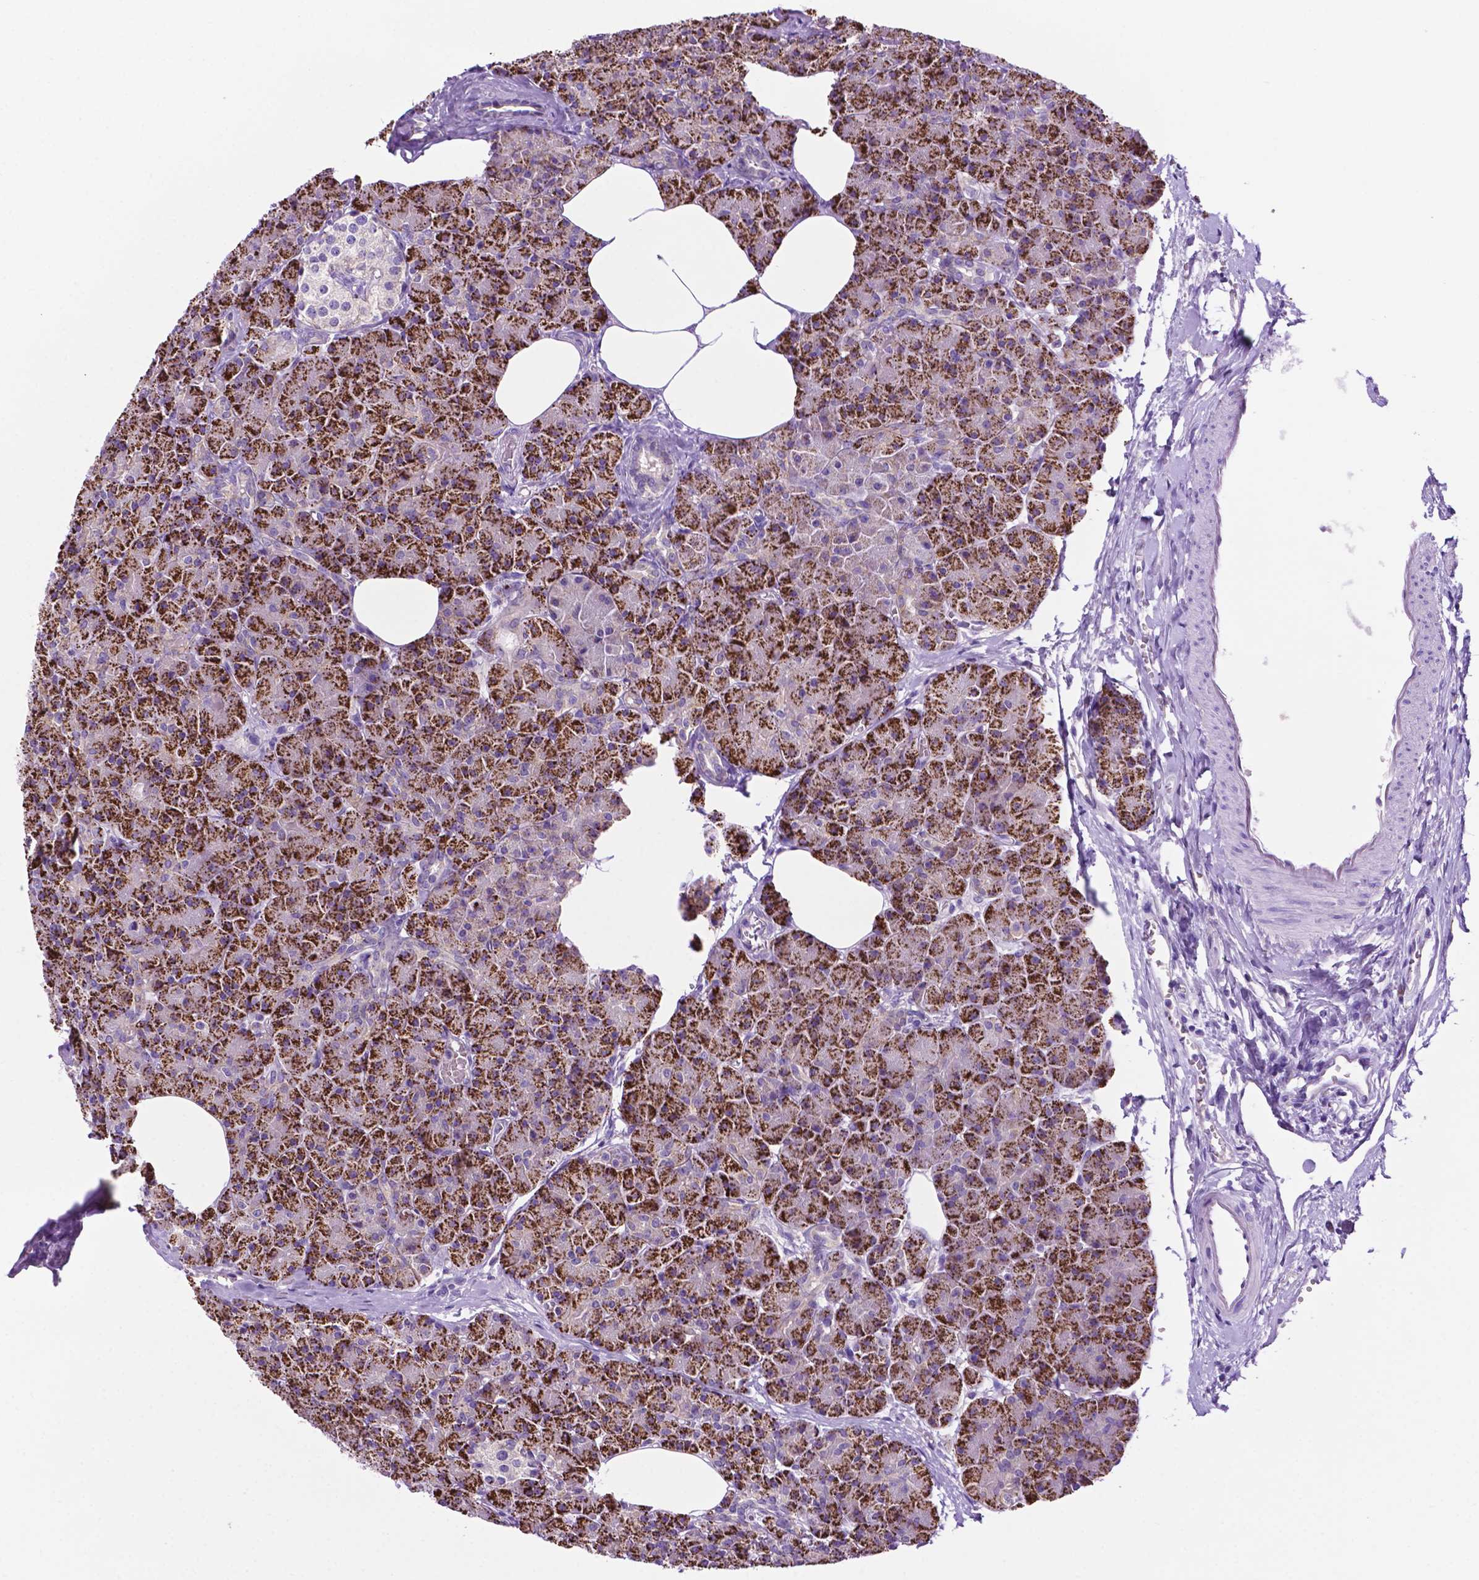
{"staining": {"intensity": "strong", "quantity": ">75%", "location": "cytoplasmic/membranous"}, "tissue": "pancreas", "cell_type": "Exocrine glandular cells", "image_type": "normal", "snomed": [{"axis": "morphology", "description": "Normal tissue, NOS"}, {"axis": "topography", "description": "Pancreas"}], "caption": "Immunohistochemical staining of benign human pancreas reveals >75% levels of strong cytoplasmic/membranous protein positivity in approximately >75% of exocrine glandular cells. Immunohistochemistry stains the protein of interest in brown and the nuclei are stained blue.", "gene": "PHYHIP", "patient": {"sex": "female", "age": 45}}